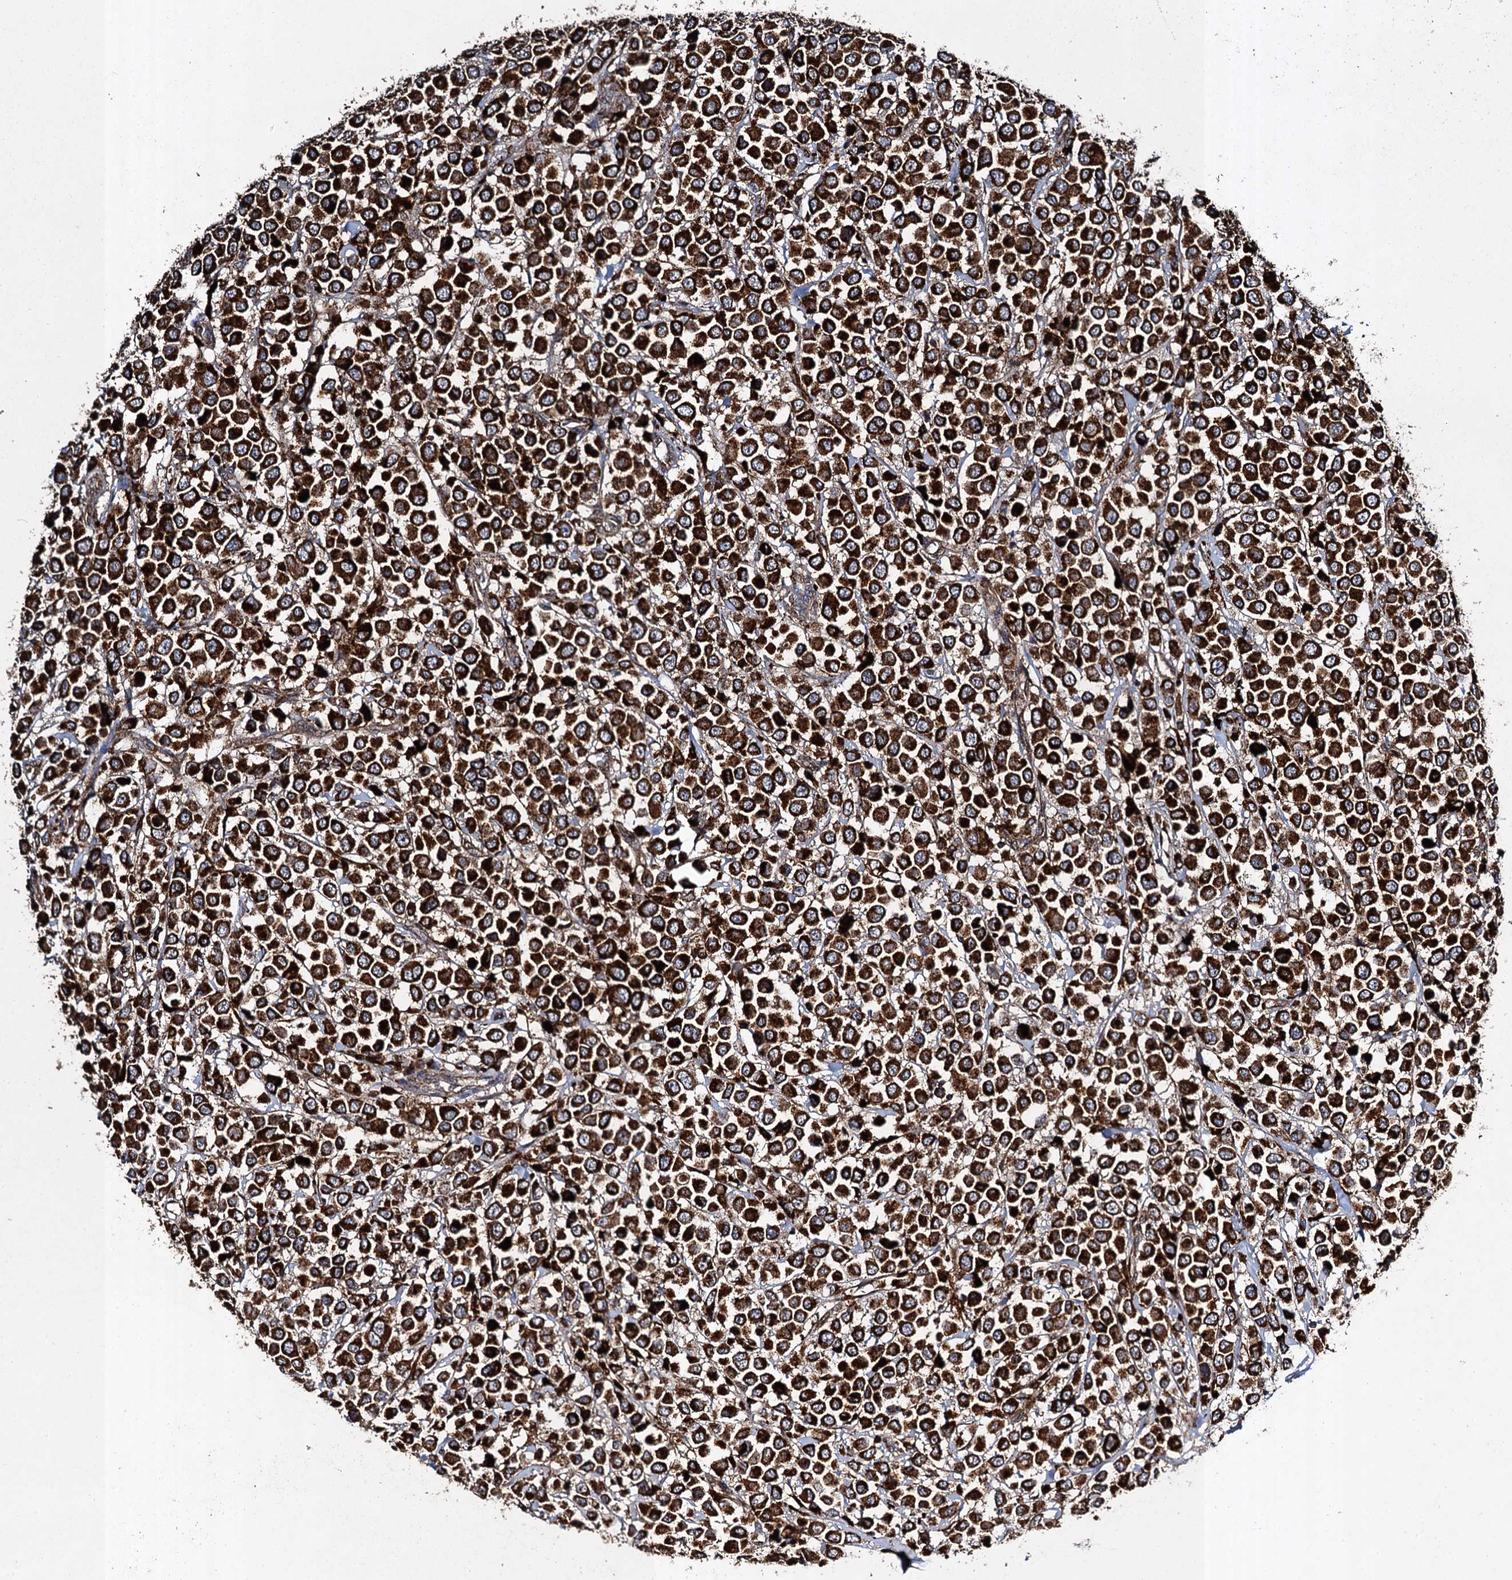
{"staining": {"intensity": "strong", "quantity": ">75%", "location": "cytoplasmic/membranous"}, "tissue": "breast cancer", "cell_type": "Tumor cells", "image_type": "cancer", "snomed": [{"axis": "morphology", "description": "Duct carcinoma"}, {"axis": "topography", "description": "Breast"}], "caption": "This is an image of IHC staining of breast infiltrating ductal carcinoma, which shows strong positivity in the cytoplasmic/membranous of tumor cells.", "gene": "GBA1", "patient": {"sex": "female", "age": 61}}